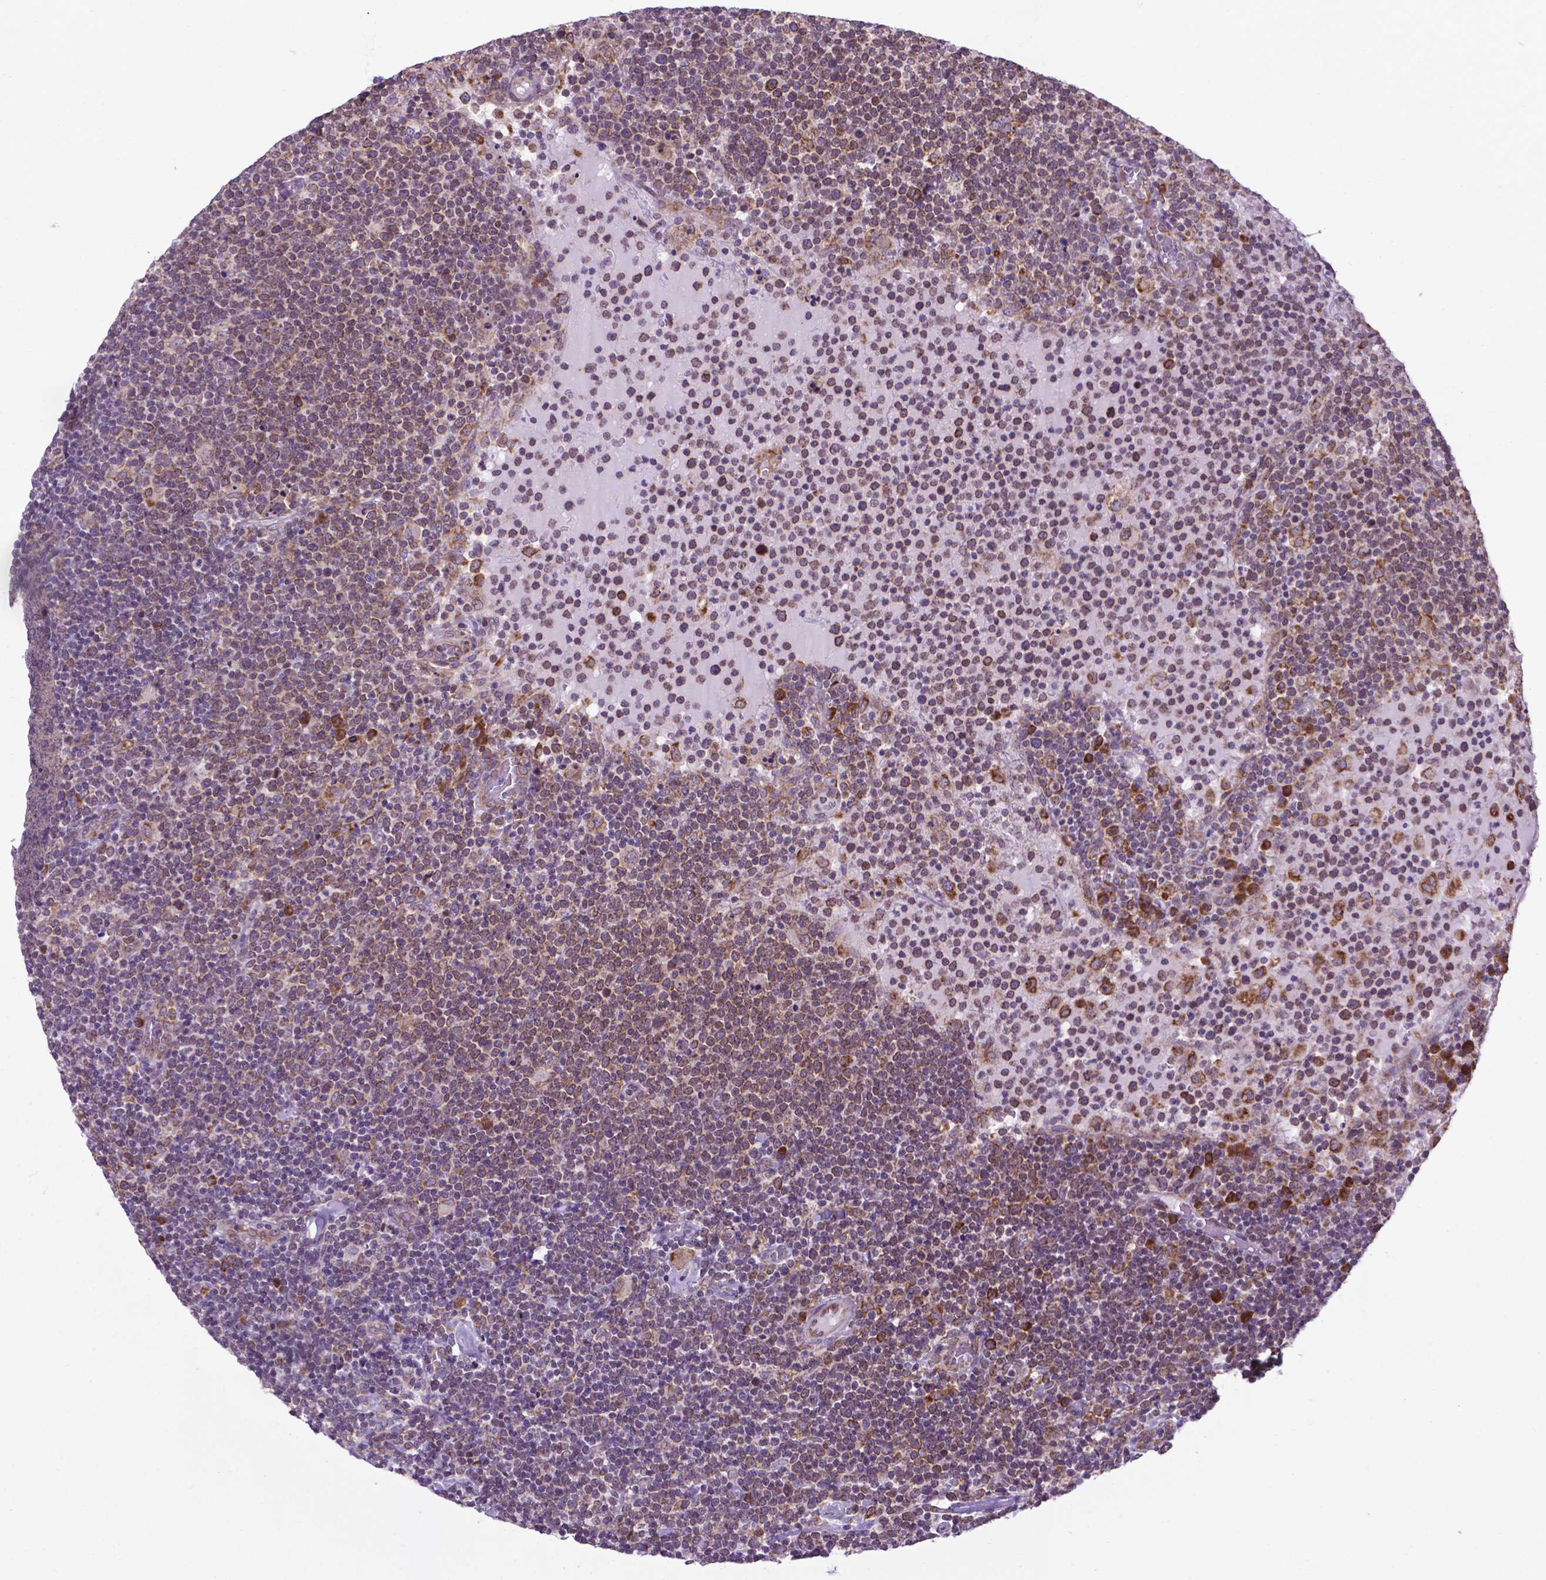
{"staining": {"intensity": "weak", "quantity": "25%-75%", "location": "cytoplasmic/membranous"}, "tissue": "lymphoma", "cell_type": "Tumor cells", "image_type": "cancer", "snomed": [{"axis": "morphology", "description": "Malignant lymphoma, non-Hodgkin's type, High grade"}, {"axis": "topography", "description": "Lymph node"}], "caption": "The micrograph demonstrates immunohistochemical staining of lymphoma. There is weak cytoplasmic/membranous staining is seen in about 25%-75% of tumor cells. The staining is performed using DAB (3,3'-diaminobenzidine) brown chromogen to label protein expression. The nuclei are counter-stained blue using hematoxylin.", "gene": "WDR83OS", "patient": {"sex": "male", "age": 61}}